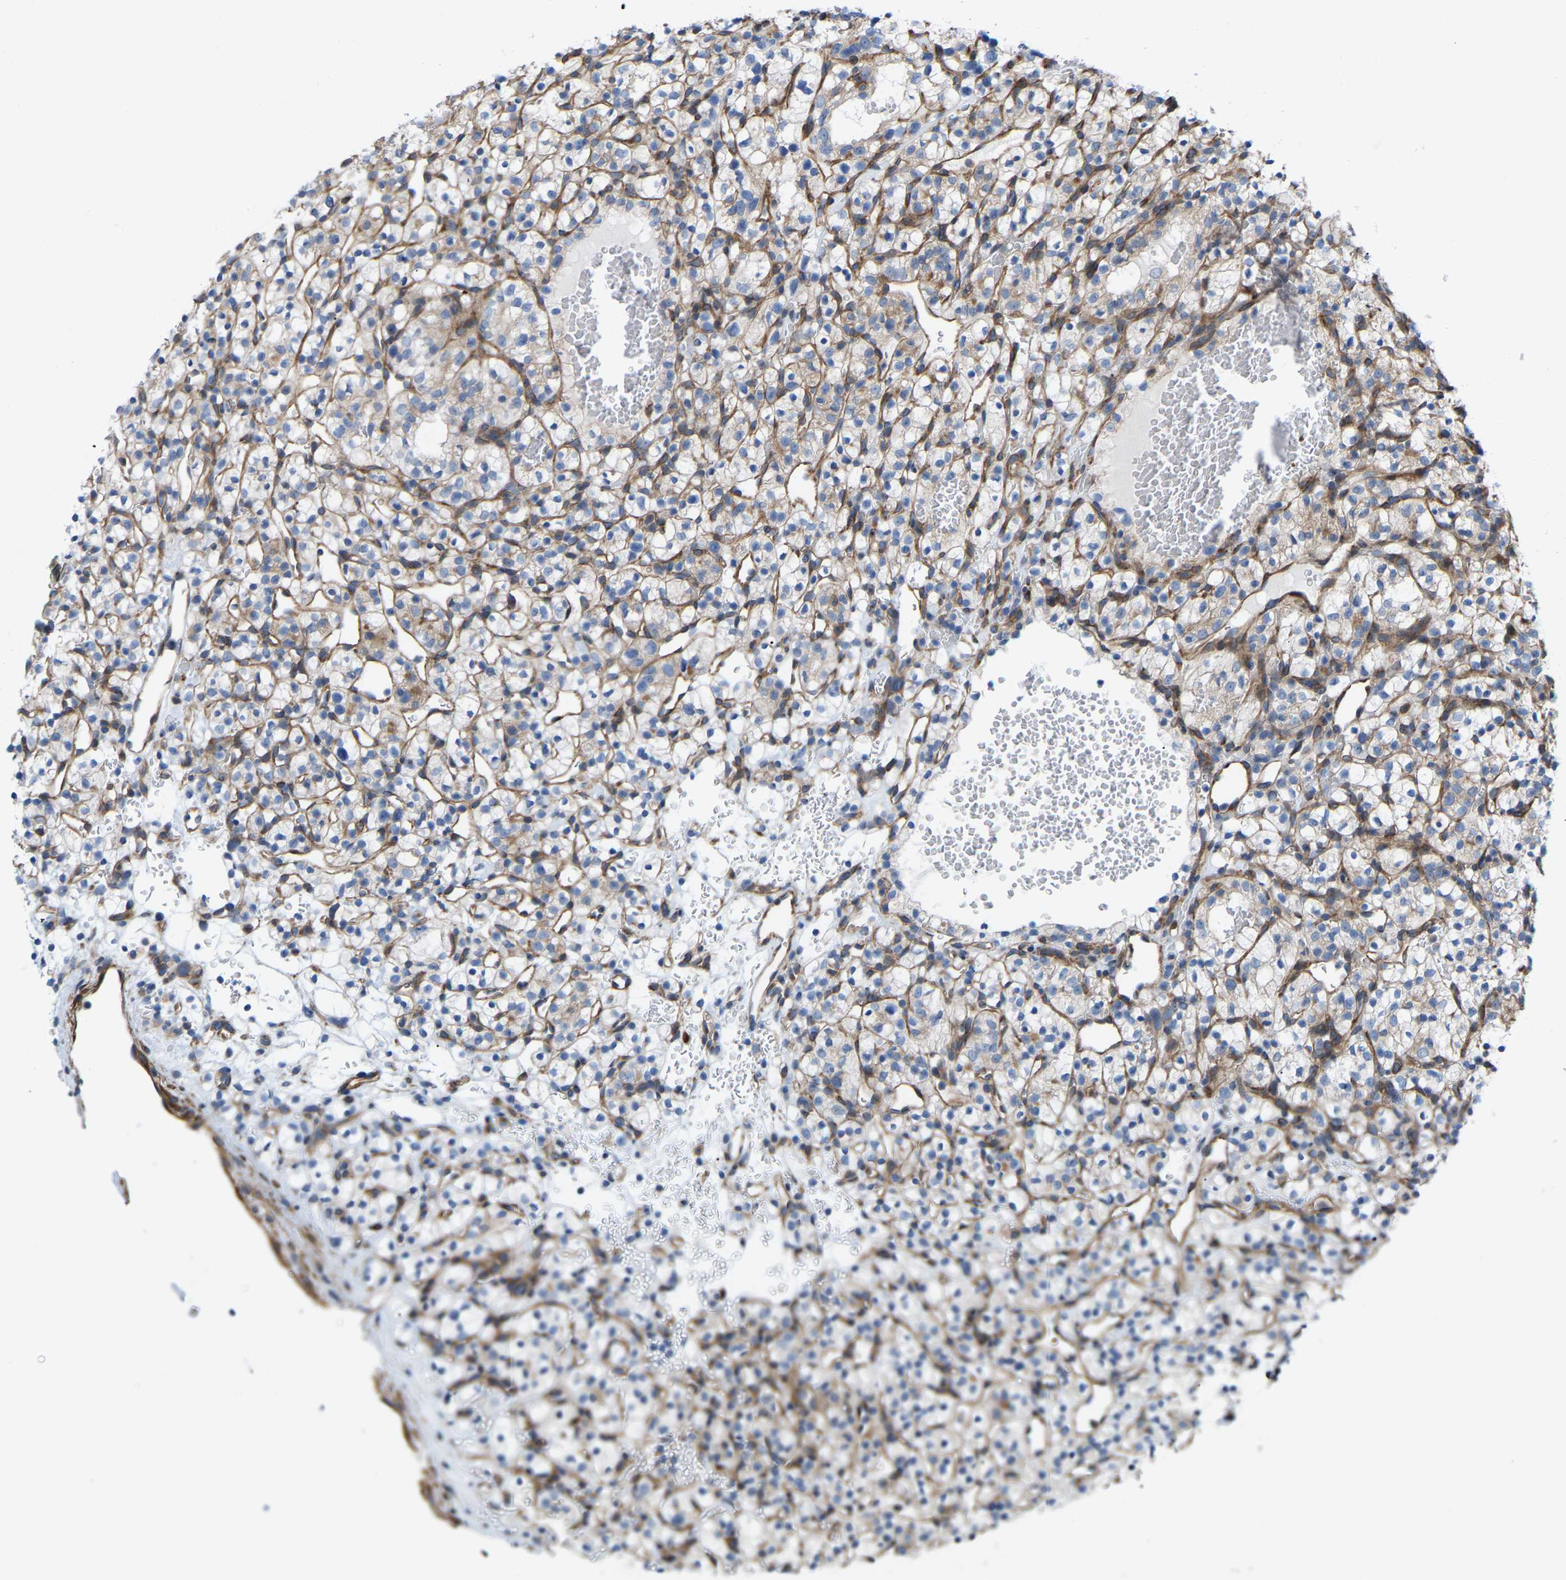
{"staining": {"intensity": "weak", "quantity": ">75%", "location": "cytoplasmic/membranous"}, "tissue": "renal cancer", "cell_type": "Tumor cells", "image_type": "cancer", "snomed": [{"axis": "morphology", "description": "Adenocarcinoma, NOS"}, {"axis": "topography", "description": "Kidney"}], "caption": "Adenocarcinoma (renal) tissue demonstrates weak cytoplasmic/membranous expression in about >75% of tumor cells", "gene": "TOR1B", "patient": {"sex": "female", "age": 57}}